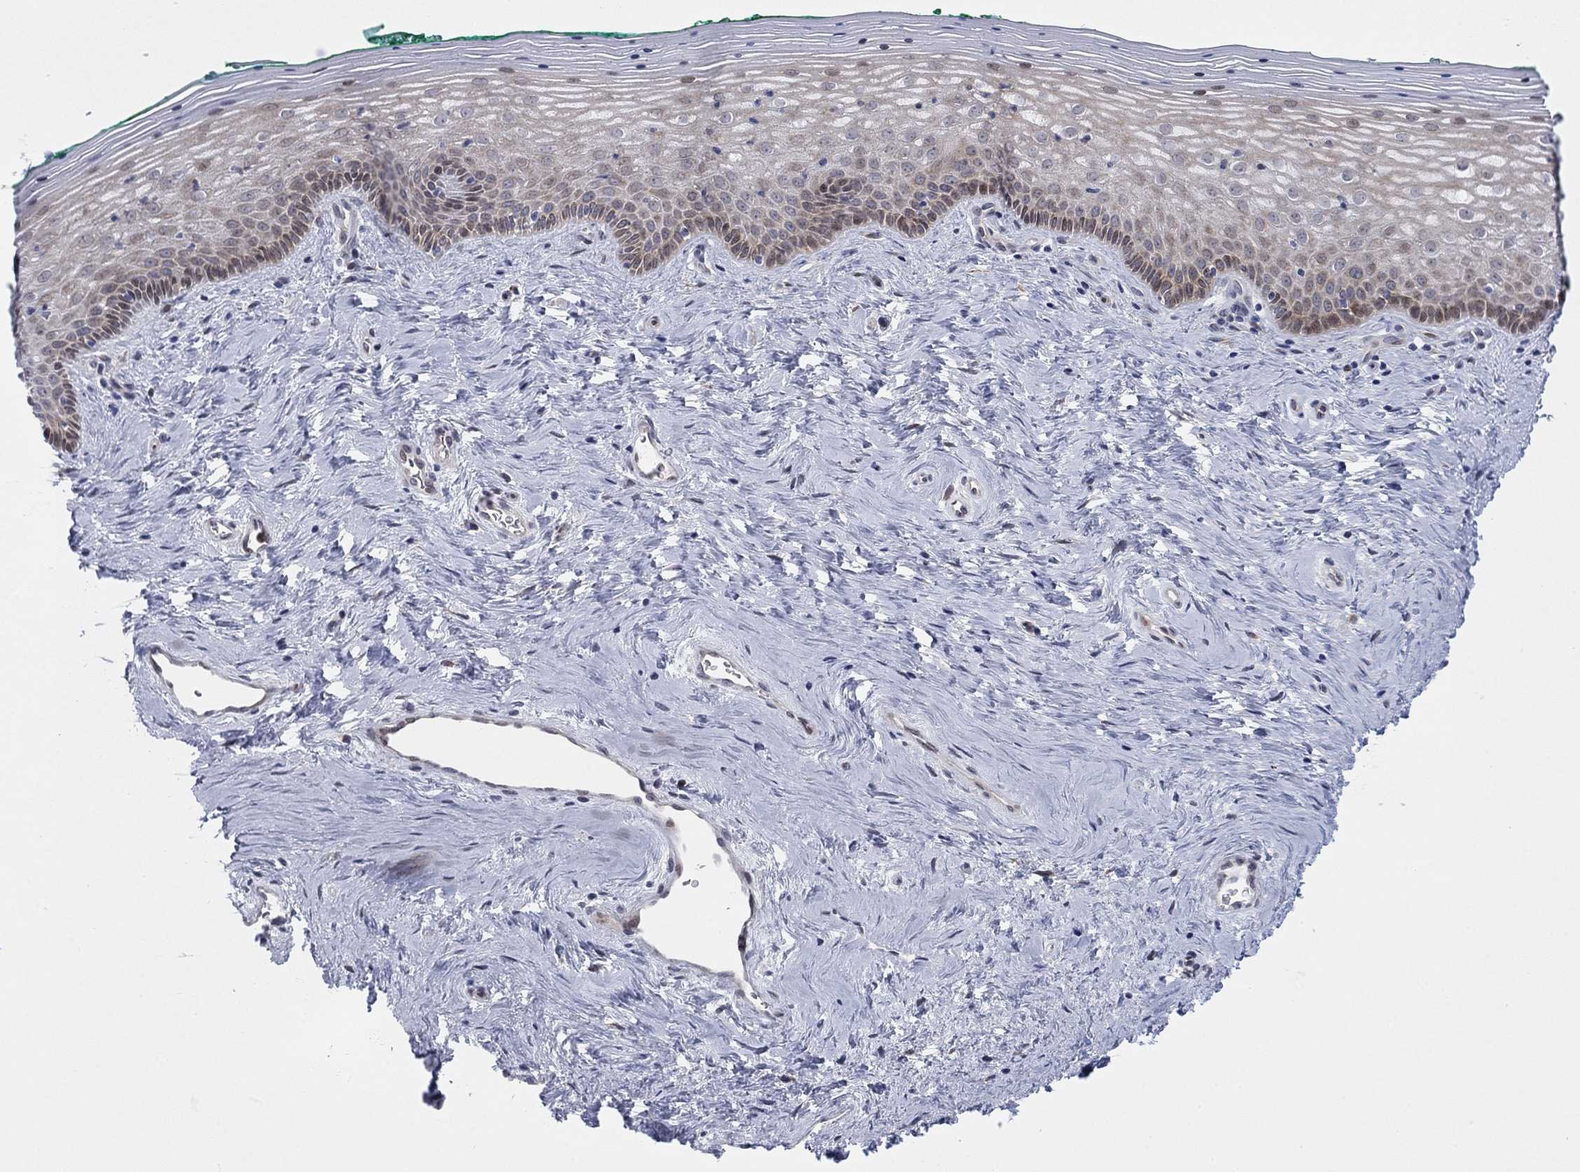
{"staining": {"intensity": "weak", "quantity": "<25%", "location": "cytoplasmic/membranous"}, "tissue": "vagina", "cell_type": "Squamous epithelial cells", "image_type": "normal", "snomed": [{"axis": "morphology", "description": "Normal tissue, NOS"}, {"axis": "topography", "description": "Vagina"}], "caption": "DAB immunohistochemical staining of normal human vagina displays no significant expression in squamous epithelial cells. (Stains: DAB immunohistochemistry with hematoxylin counter stain, Microscopy: brightfield microscopy at high magnification).", "gene": "TTC21B", "patient": {"sex": "female", "age": 45}}